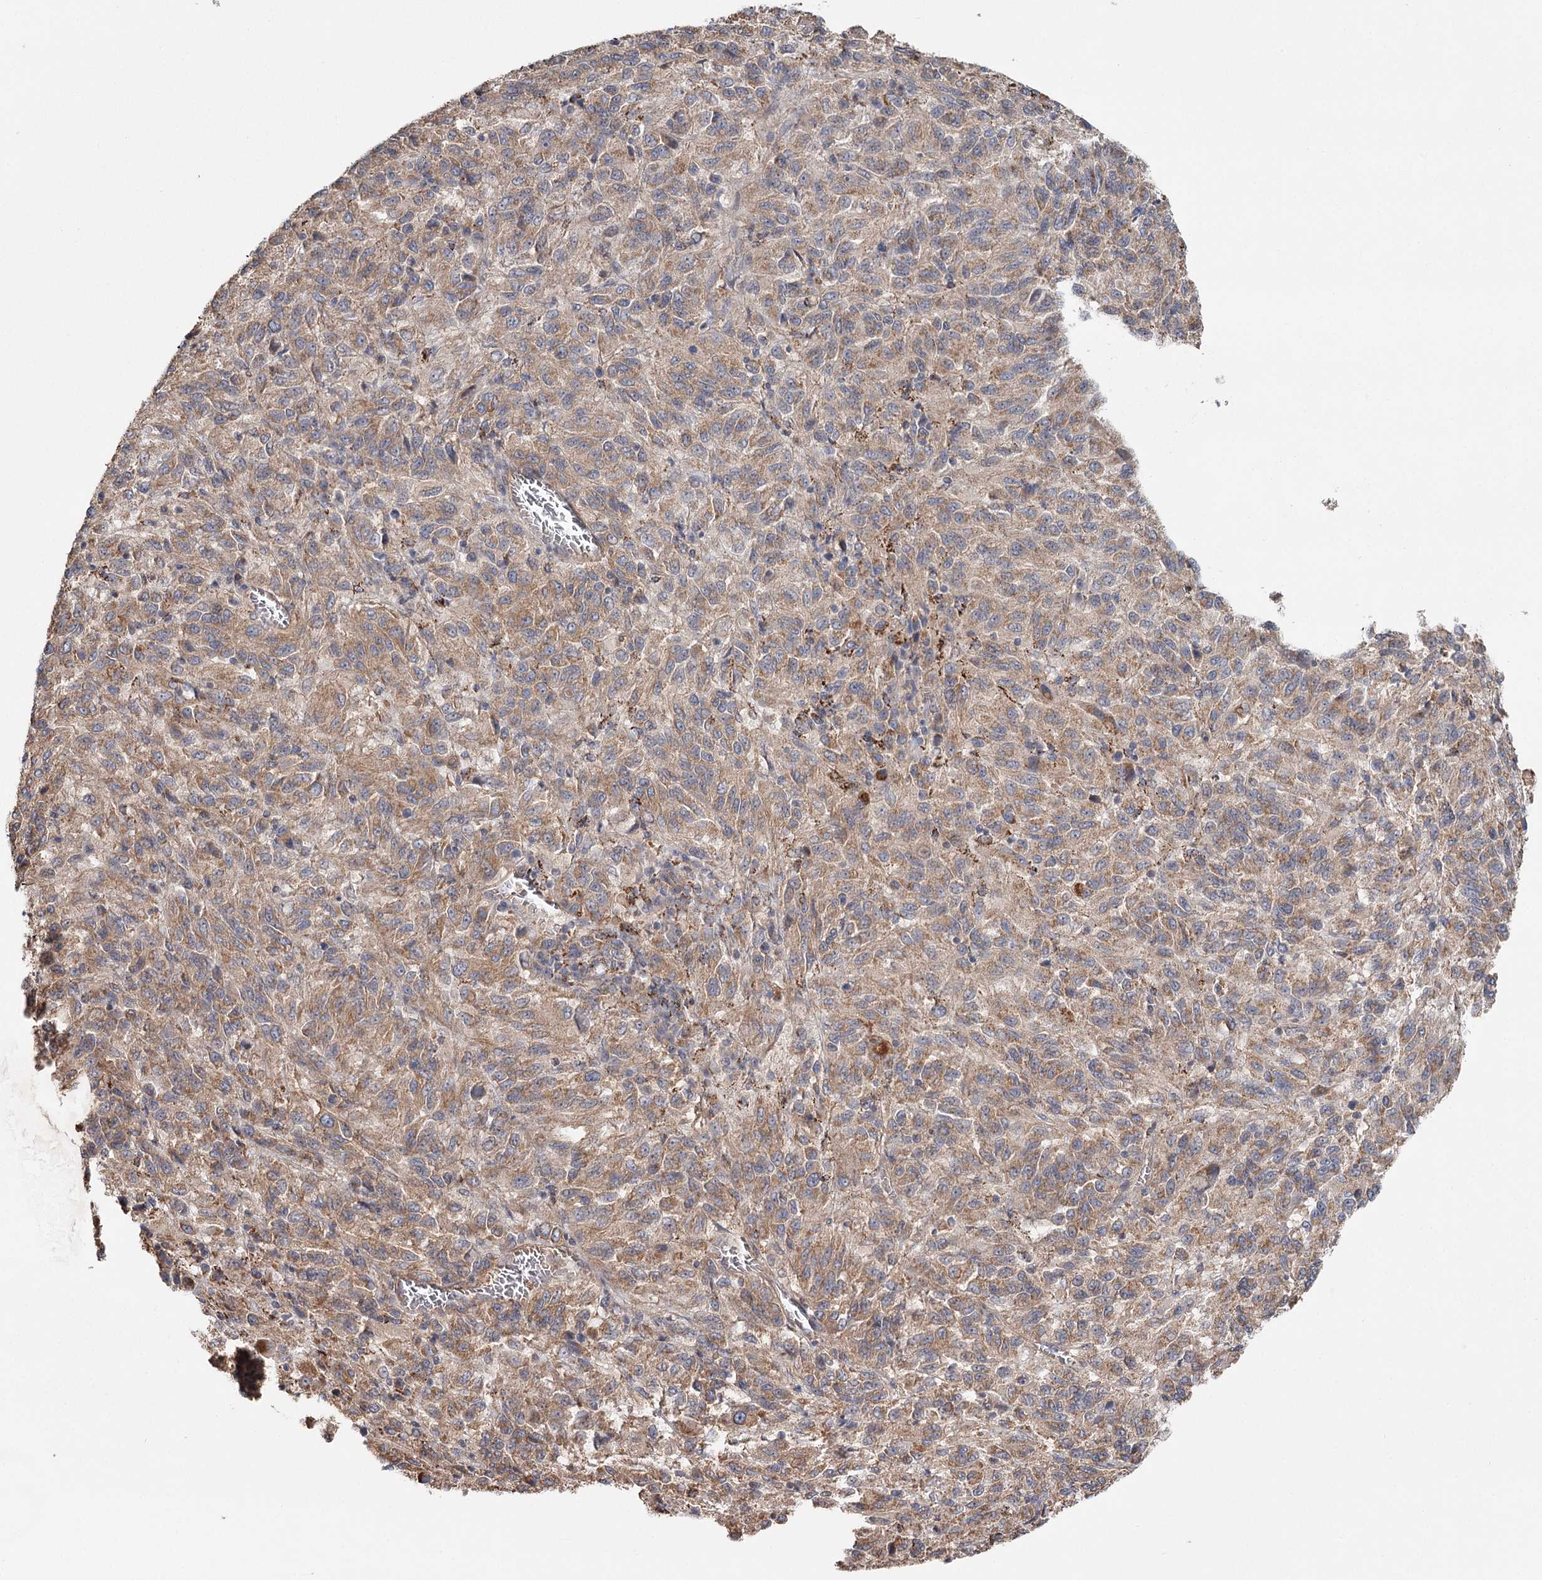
{"staining": {"intensity": "moderate", "quantity": ">75%", "location": "cytoplasmic/membranous"}, "tissue": "melanoma", "cell_type": "Tumor cells", "image_type": "cancer", "snomed": [{"axis": "morphology", "description": "Malignant melanoma, Metastatic site"}, {"axis": "topography", "description": "Lung"}], "caption": "Immunohistochemical staining of human malignant melanoma (metastatic site) reveals medium levels of moderate cytoplasmic/membranous expression in approximately >75% of tumor cells. (DAB (3,3'-diaminobenzidine) = brown stain, brightfield microscopy at high magnification).", "gene": "DHRS9", "patient": {"sex": "male", "age": 64}}